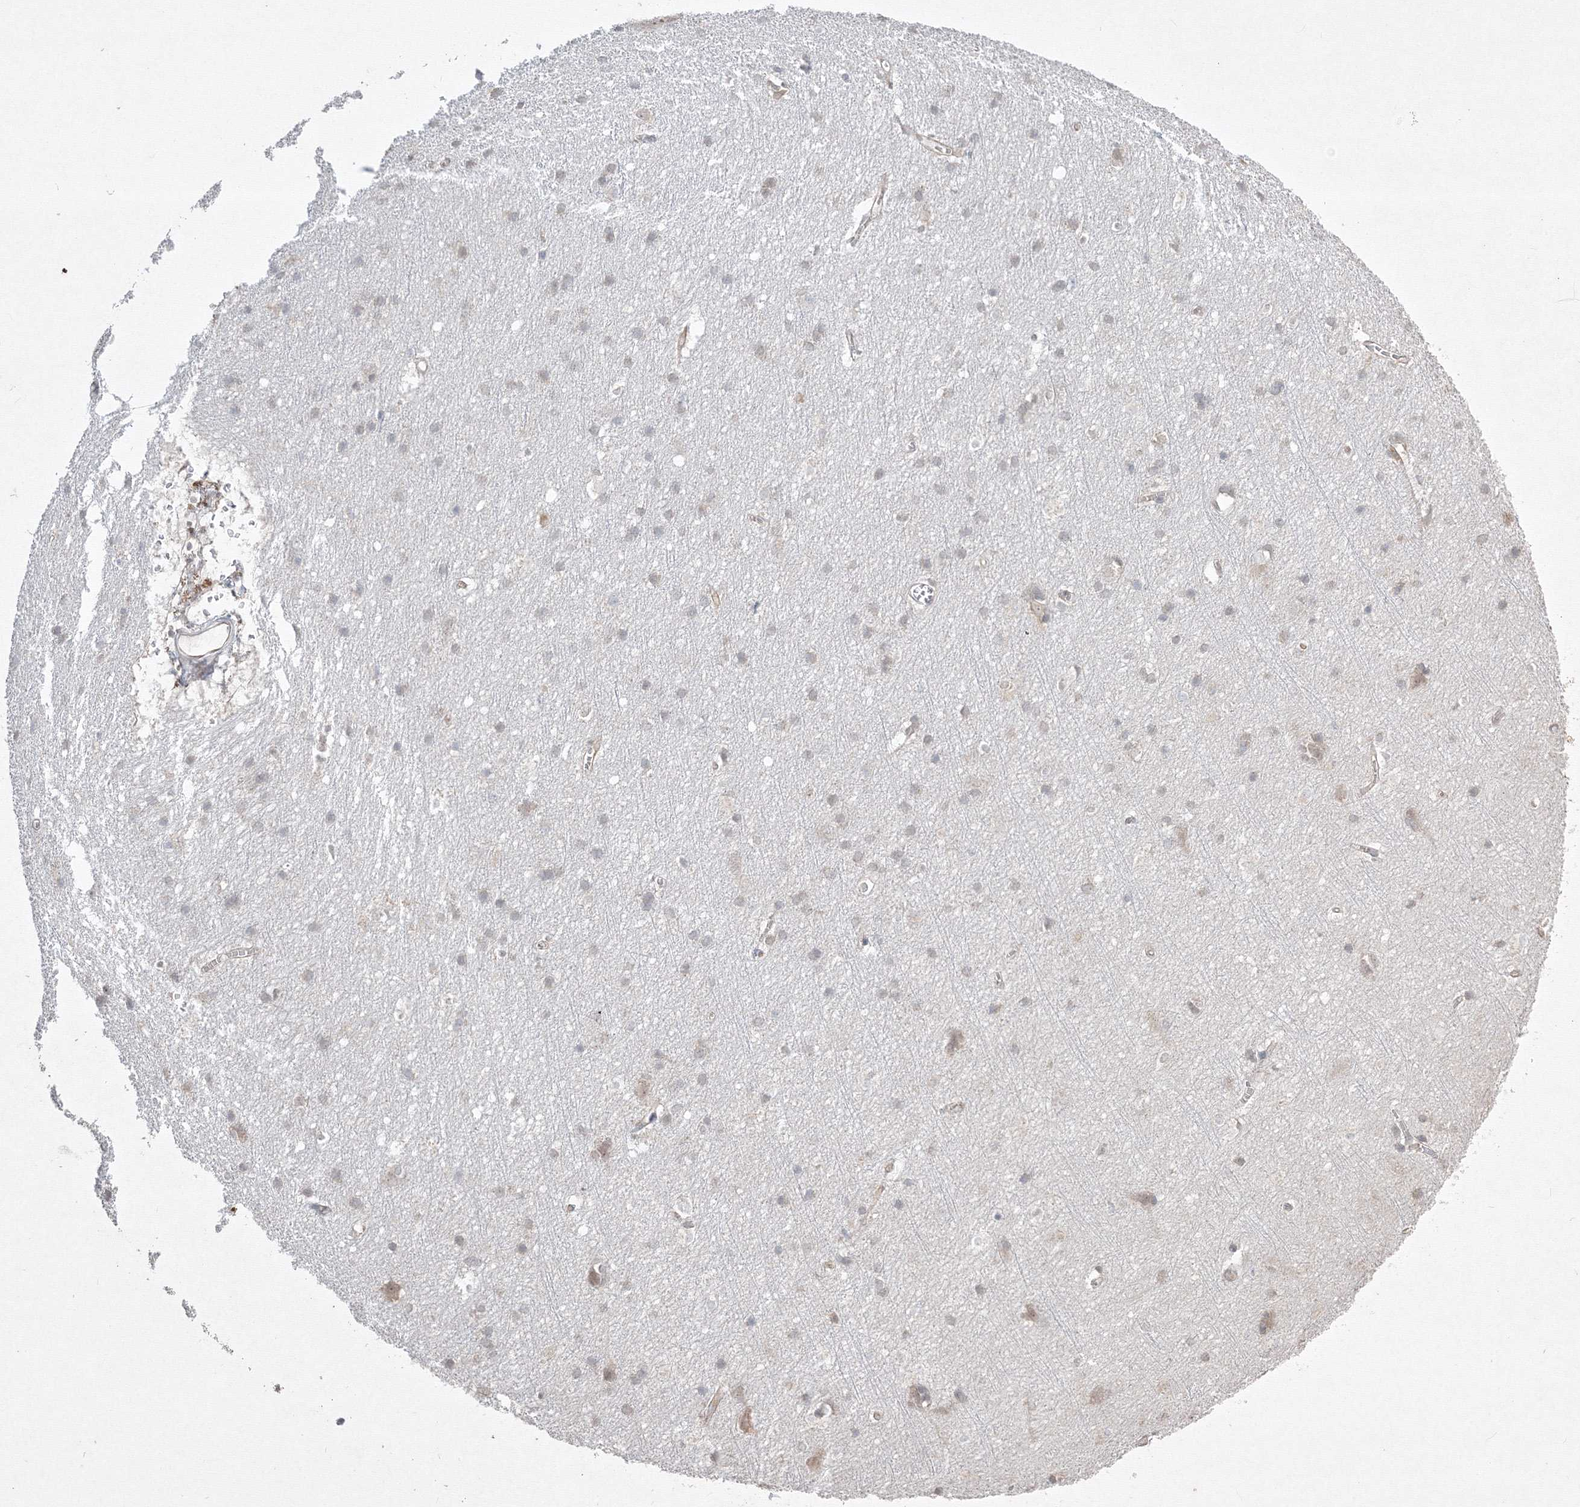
{"staining": {"intensity": "negative", "quantity": "none", "location": "none"}, "tissue": "cerebral cortex", "cell_type": "Endothelial cells", "image_type": "normal", "snomed": [{"axis": "morphology", "description": "Normal tissue, NOS"}, {"axis": "topography", "description": "Cerebral cortex"}], "caption": "DAB (3,3'-diaminobenzidine) immunohistochemical staining of unremarkable cerebral cortex exhibits no significant expression in endothelial cells. The staining was performed using DAB (3,3'-diaminobenzidine) to visualize the protein expression in brown, while the nuclei were stained in blue with hematoxylin (Magnification: 20x).", "gene": "FBXL8", "patient": {"sex": "male", "age": 54}}